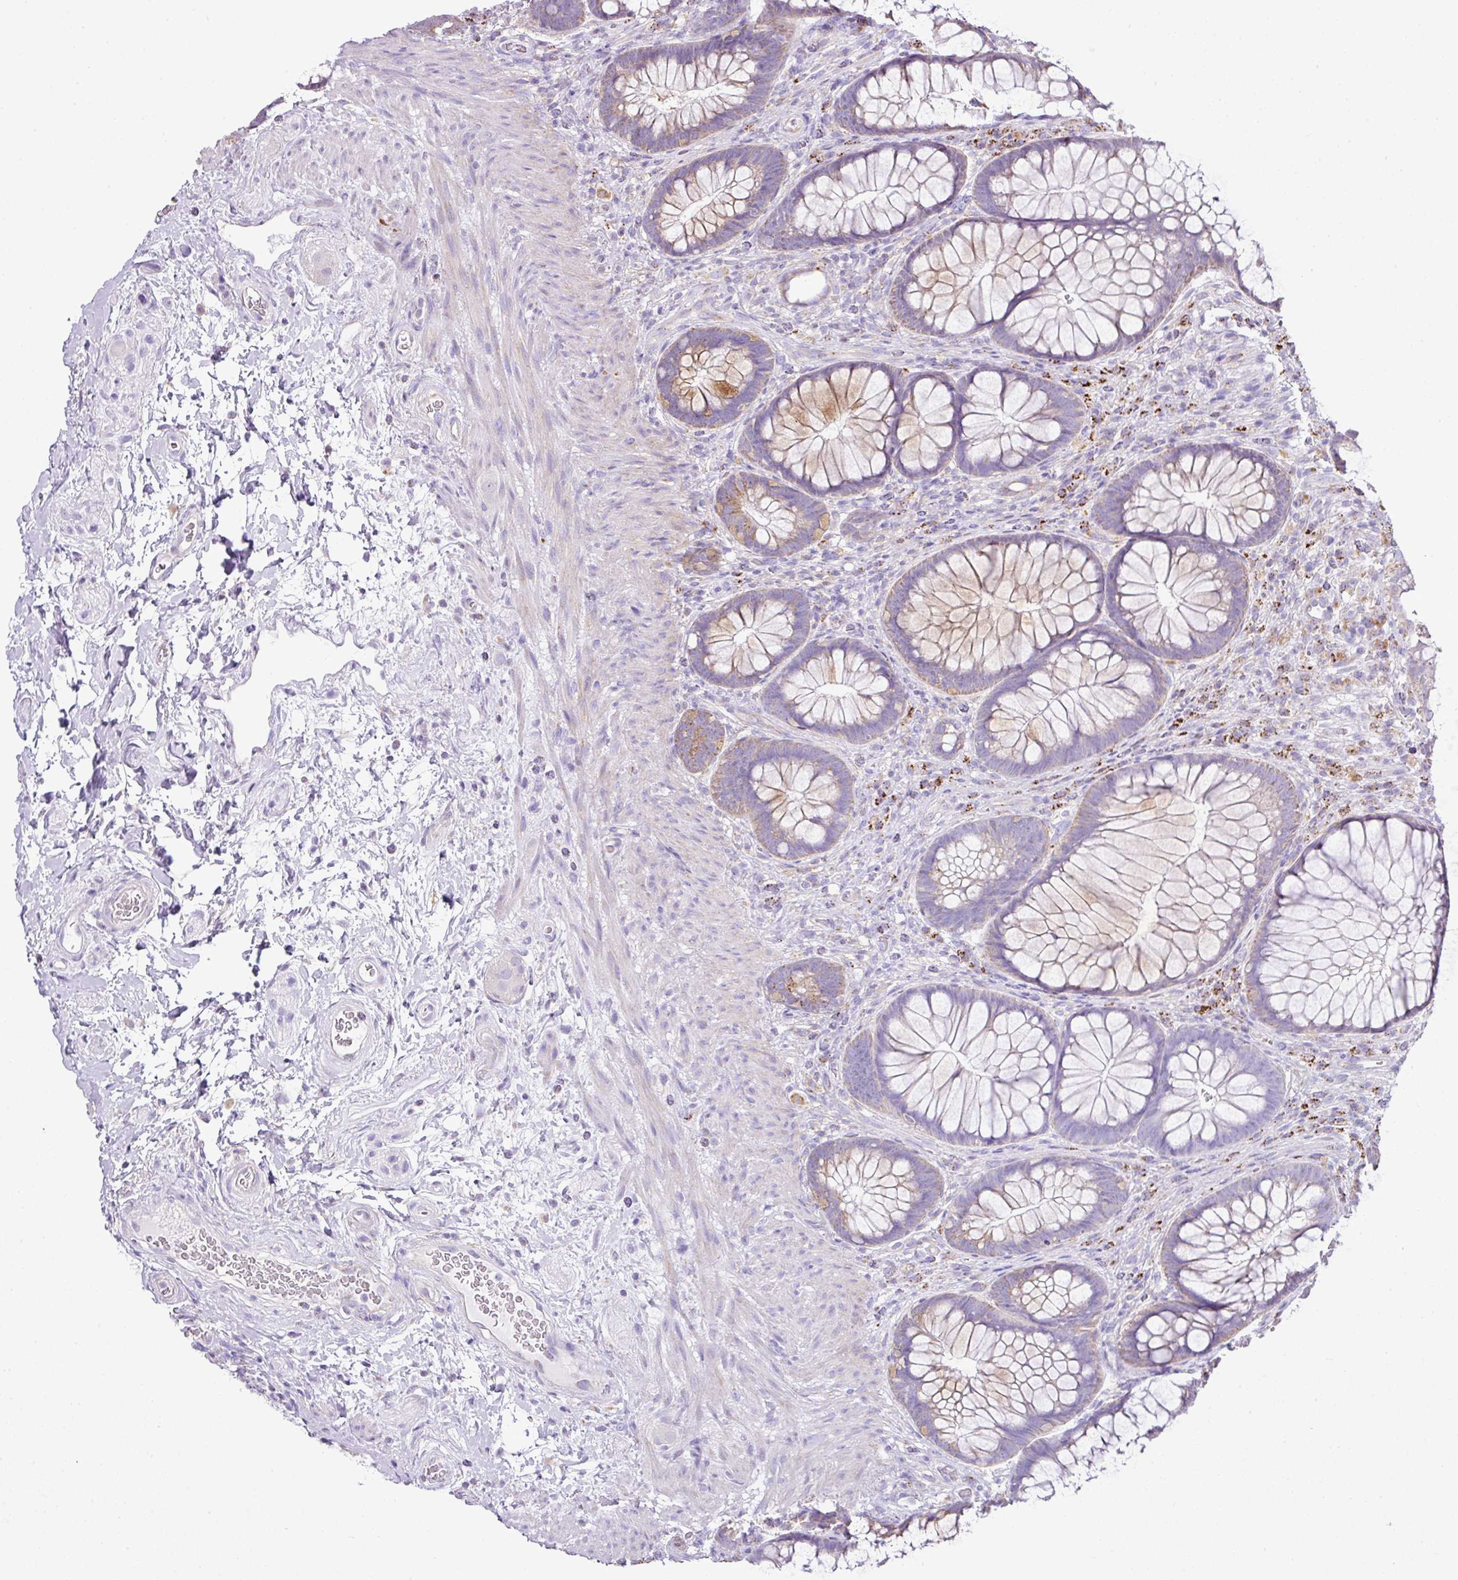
{"staining": {"intensity": "moderate", "quantity": "25%-75%", "location": "cytoplasmic/membranous"}, "tissue": "rectum", "cell_type": "Glandular cells", "image_type": "normal", "snomed": [{"axis": "morphology", "description": "Normal tissue, NOS"}, {"axis": "topography", "description": "Rectum"}], "caption": "Immunohistochemical staining of normal human rectum shows 25%-75% levels of moderate cytoplasmic/membranous protein expression in about 25%-75% of glandular cells.", "gene": "PGAP4", "patient": {"sex": "male", "age": 53}}